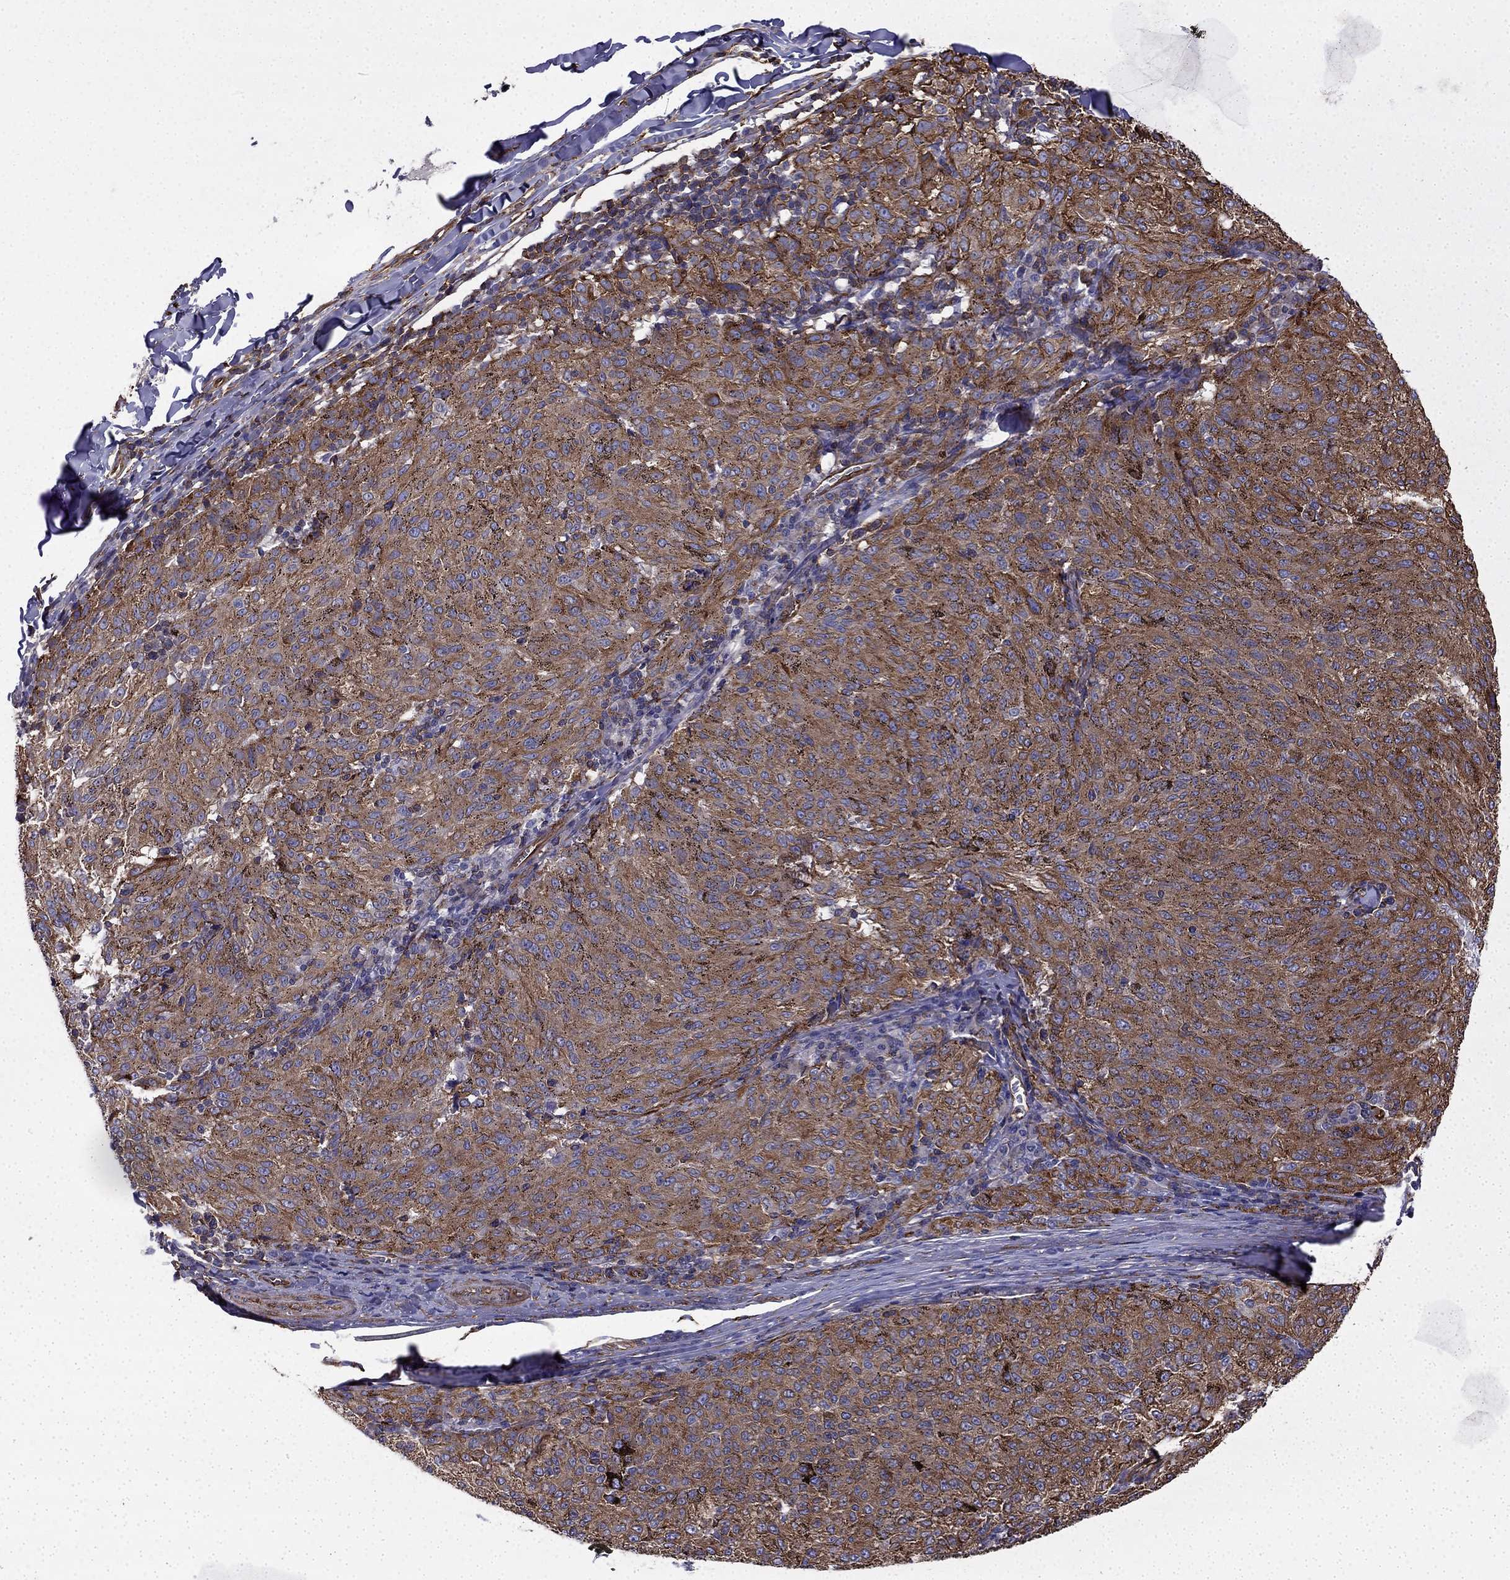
{"staining": {"intensity": "strong", "quantity": ">75%", "location": "cytoplasmic/membranous"}, "tissue": "melanoma", "cell_type": "Tumor cells", "image_type": "cancer", "snomed": [{"axis": "morphology", "description": "Malignant melanoma, NOS"}, {"axis": "topography", "description": "Skin"}], "caption": "High-power microscopy captured an IHC histopathology image of malignant melanoma, revealing strong cytoplasmic/membranous positivity in about >75% of tumor cells.", "gene": "MAP4", "patient": {"sex": "female", "age": 72}}